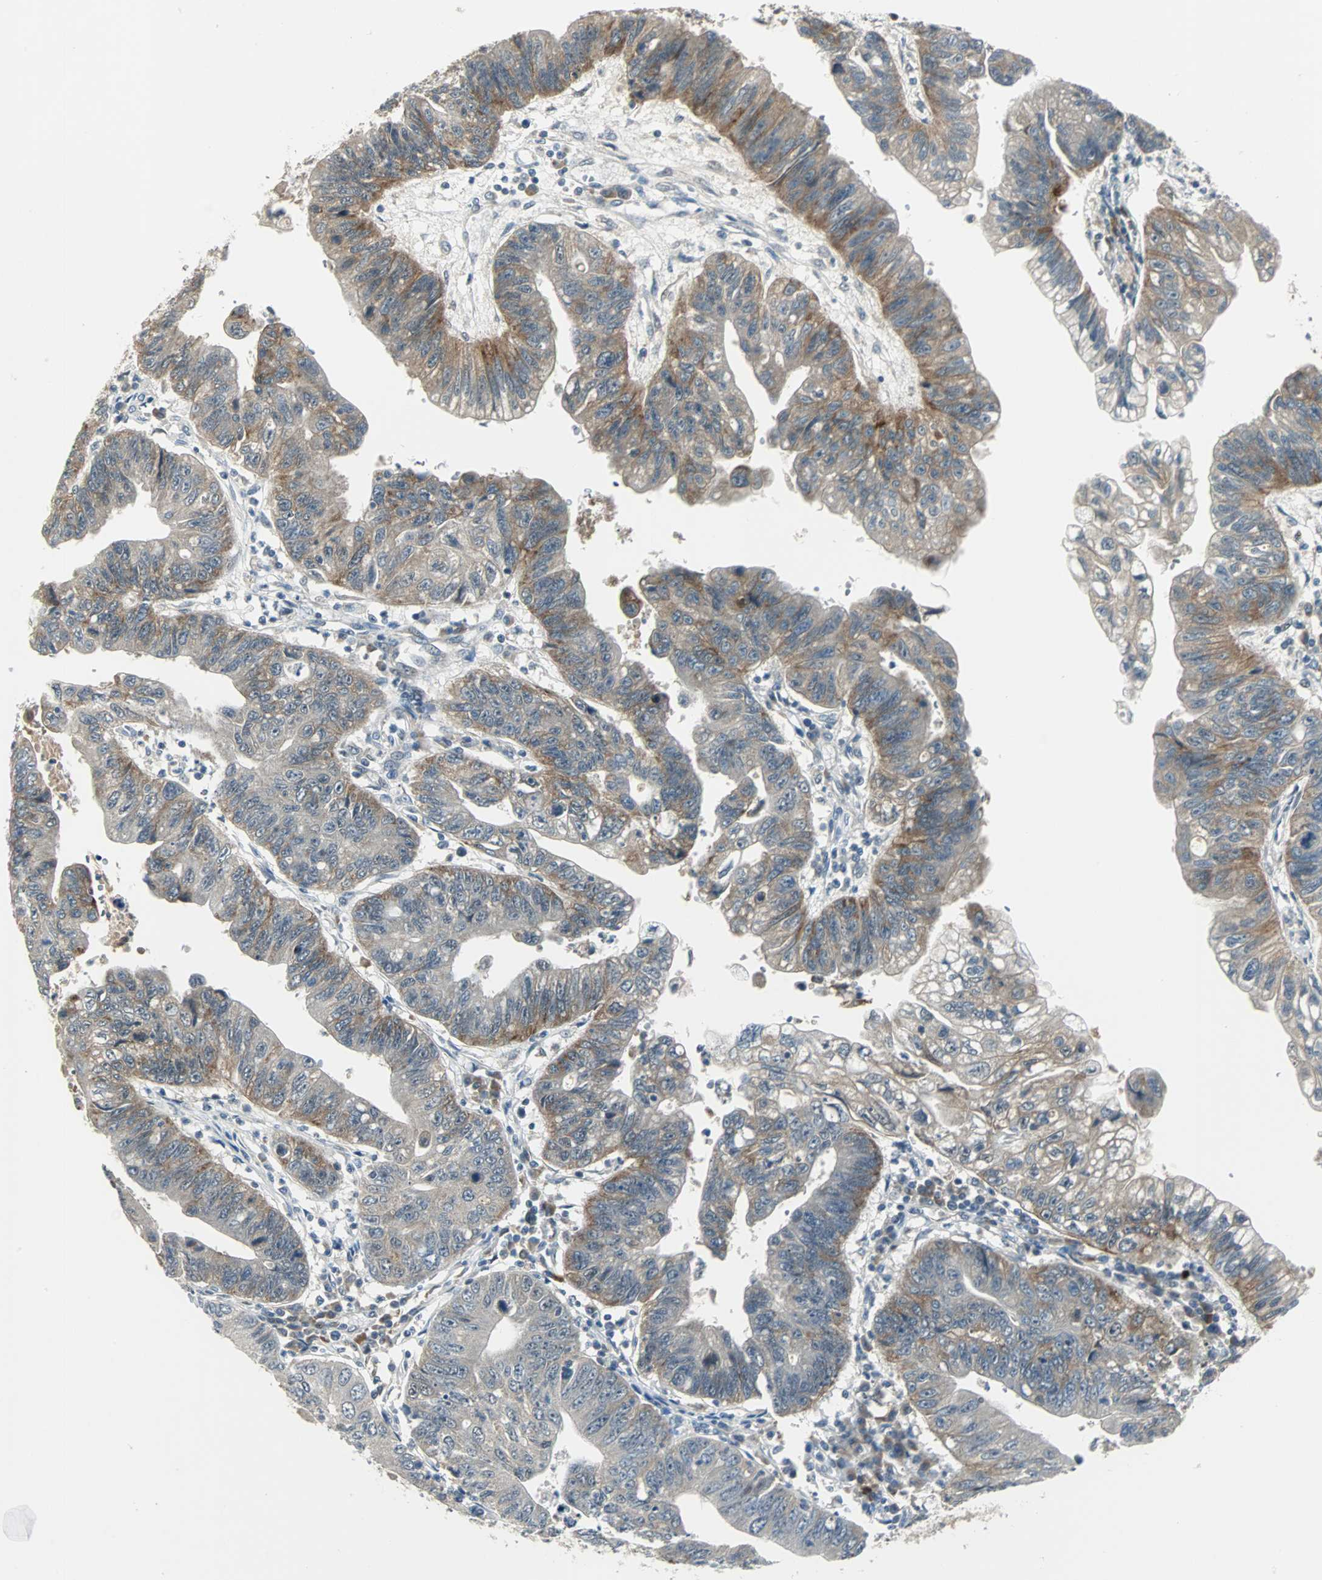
{"staining": {"intensity": "moderate", "quantity": "25%-75%", "location": "cytoplasmic/membranous"}, "tissue": "stomach cancer", "cell_type": "Tumor cells", "image_type": "cancer", "snomed": [{"axis": "morphology", "description": "Adenocarcinoma, NOS"}, {"axis": "topography", "description": "Stomach"}], "caption": "A medium amount of moderate cytoplasmic/membranous staining is appreciated in approximately 25%-75% of tumor cells in stomach cancer tissue. Immunohistochemistry (ihc) stains the protein of interest in brown and the nuclei are stained blue.", "gene": "FHL2", "patient": {"sex": "male", "age": 59}}